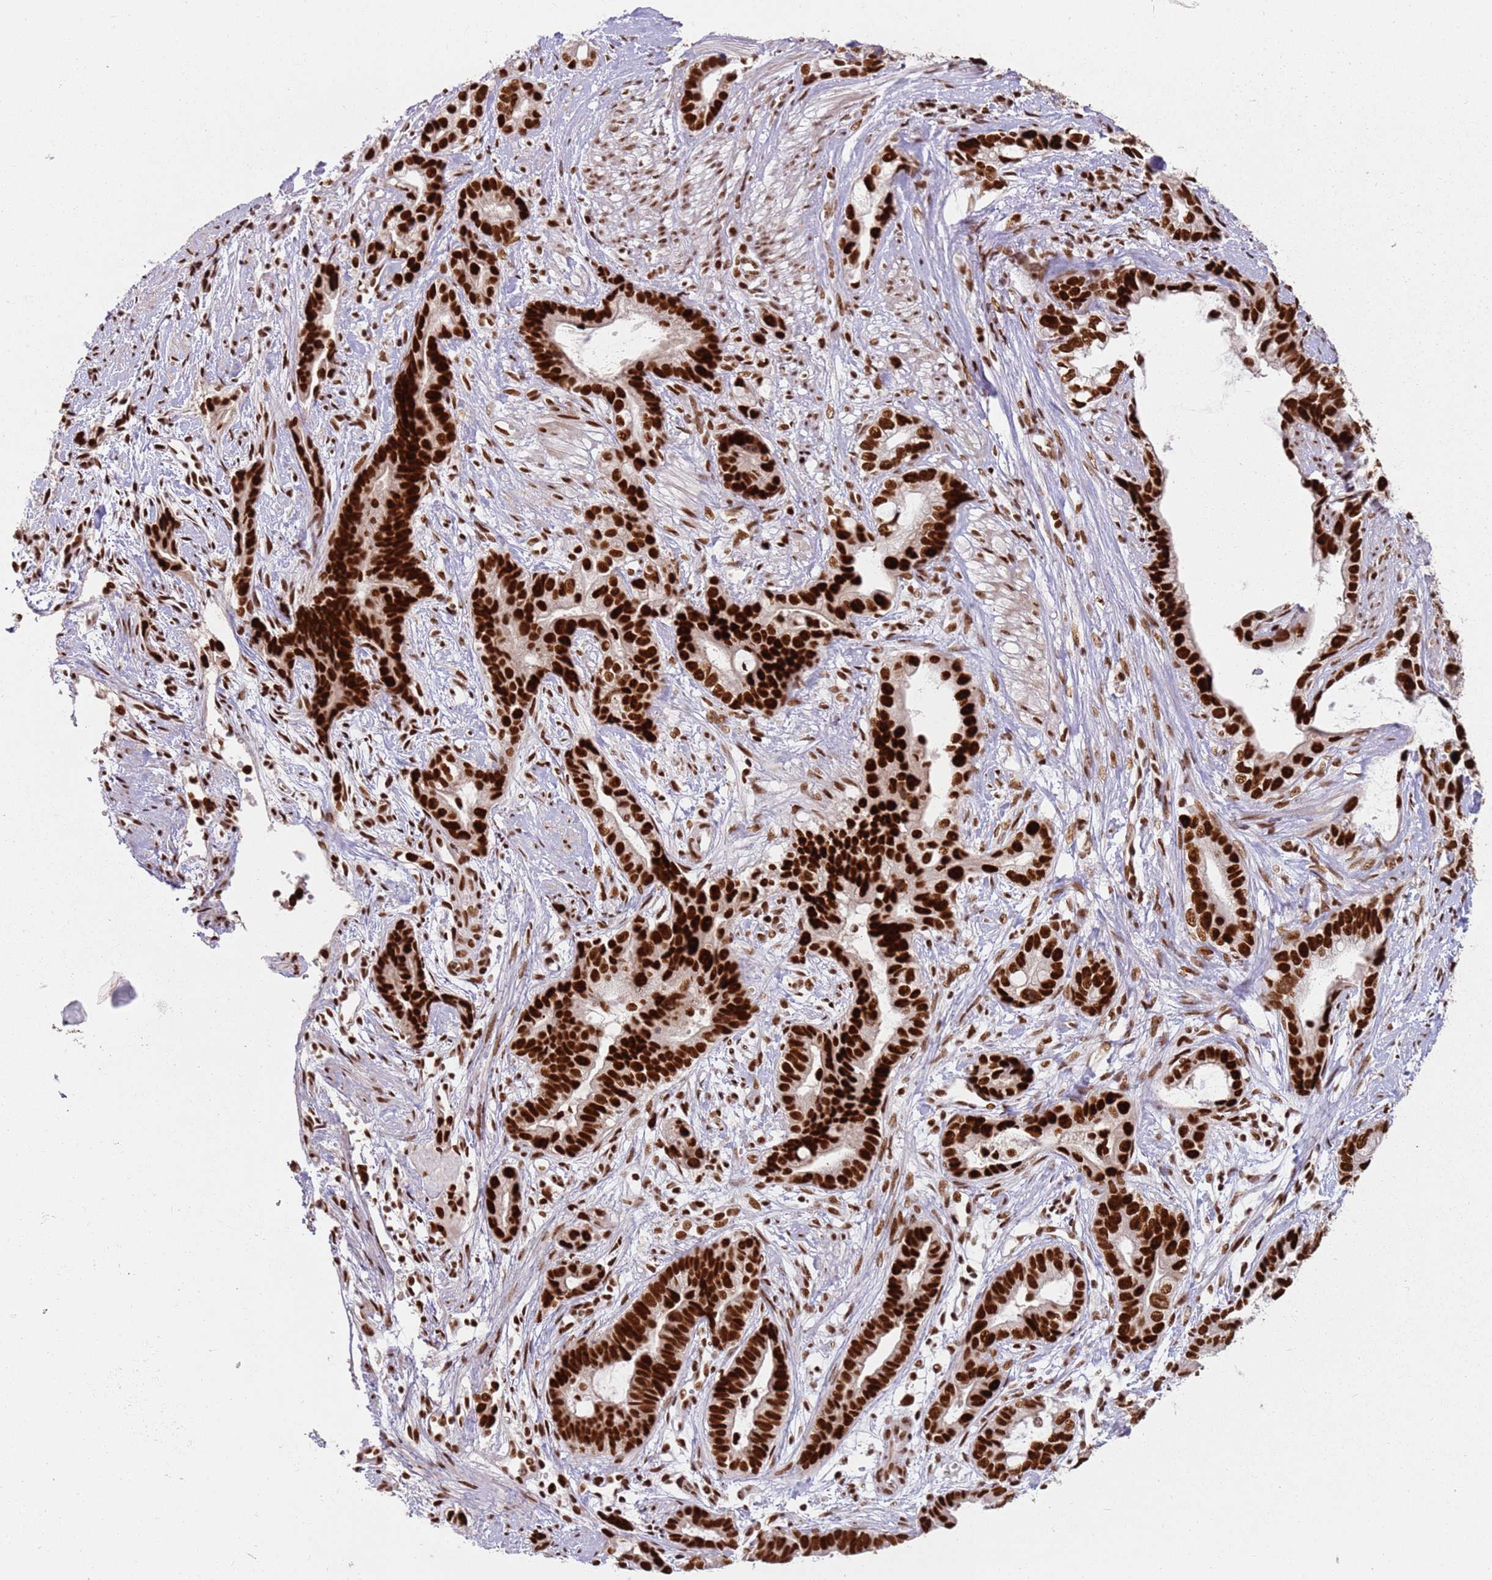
{"staining": {"intensity": "strong", "quantity": ">75%", "location": "nuclear"}, "tissue": "stomach cancer", "cell_type": "Tumor cells", "image_type": "cancer", "snomed": [{"axis": "morphology", "description": "Adenocarcinoma, NOS"}, {"axis": "topography", "description": "Stomach"}], "caption": "Strong nuclear protein staining is appreciated in approximately >75% of tumor cells in stomach cancer (adenocarcinoma).", "gene": "TENT4A", "patient": {"sex": "male", "age": 55}}